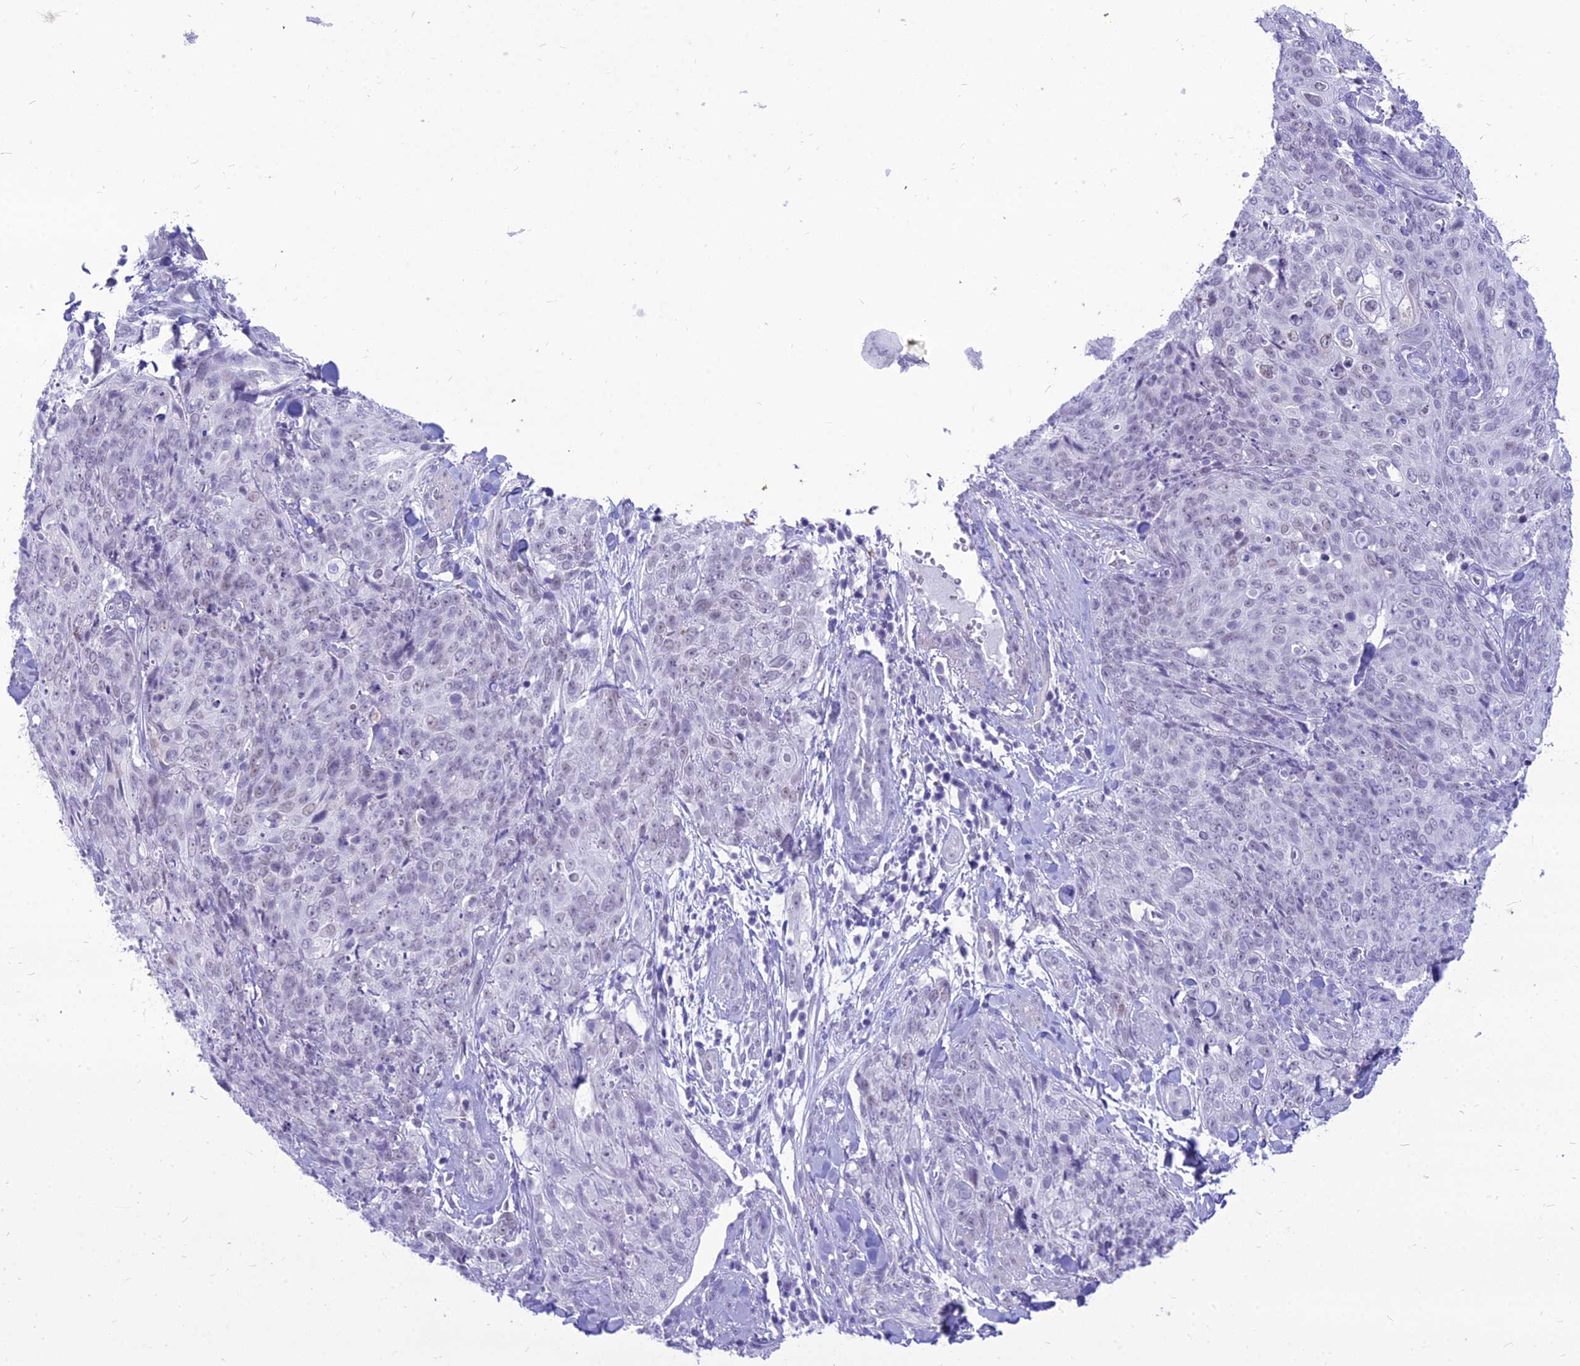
{"staining": {"intensity": "negative", "quantity": "none", "location": "none"}, "tissue": "skin cancer", "cell_type": "Tumor cells", "image_type": "cancer", "snomed": [{"axis": "morphology", "description": "Squamous cell carcinoma, NOS"}, {"axis": "topography", "description": "Skin"}, {"axis": "topography", "description": "Vulva"}], "caption": "The micrograph demonstrates no staining of tumor cells in skin cancer (squamous cell carcinoma).", "gene": "DHX40", "patient": {"sex": "female", "age": 85}}